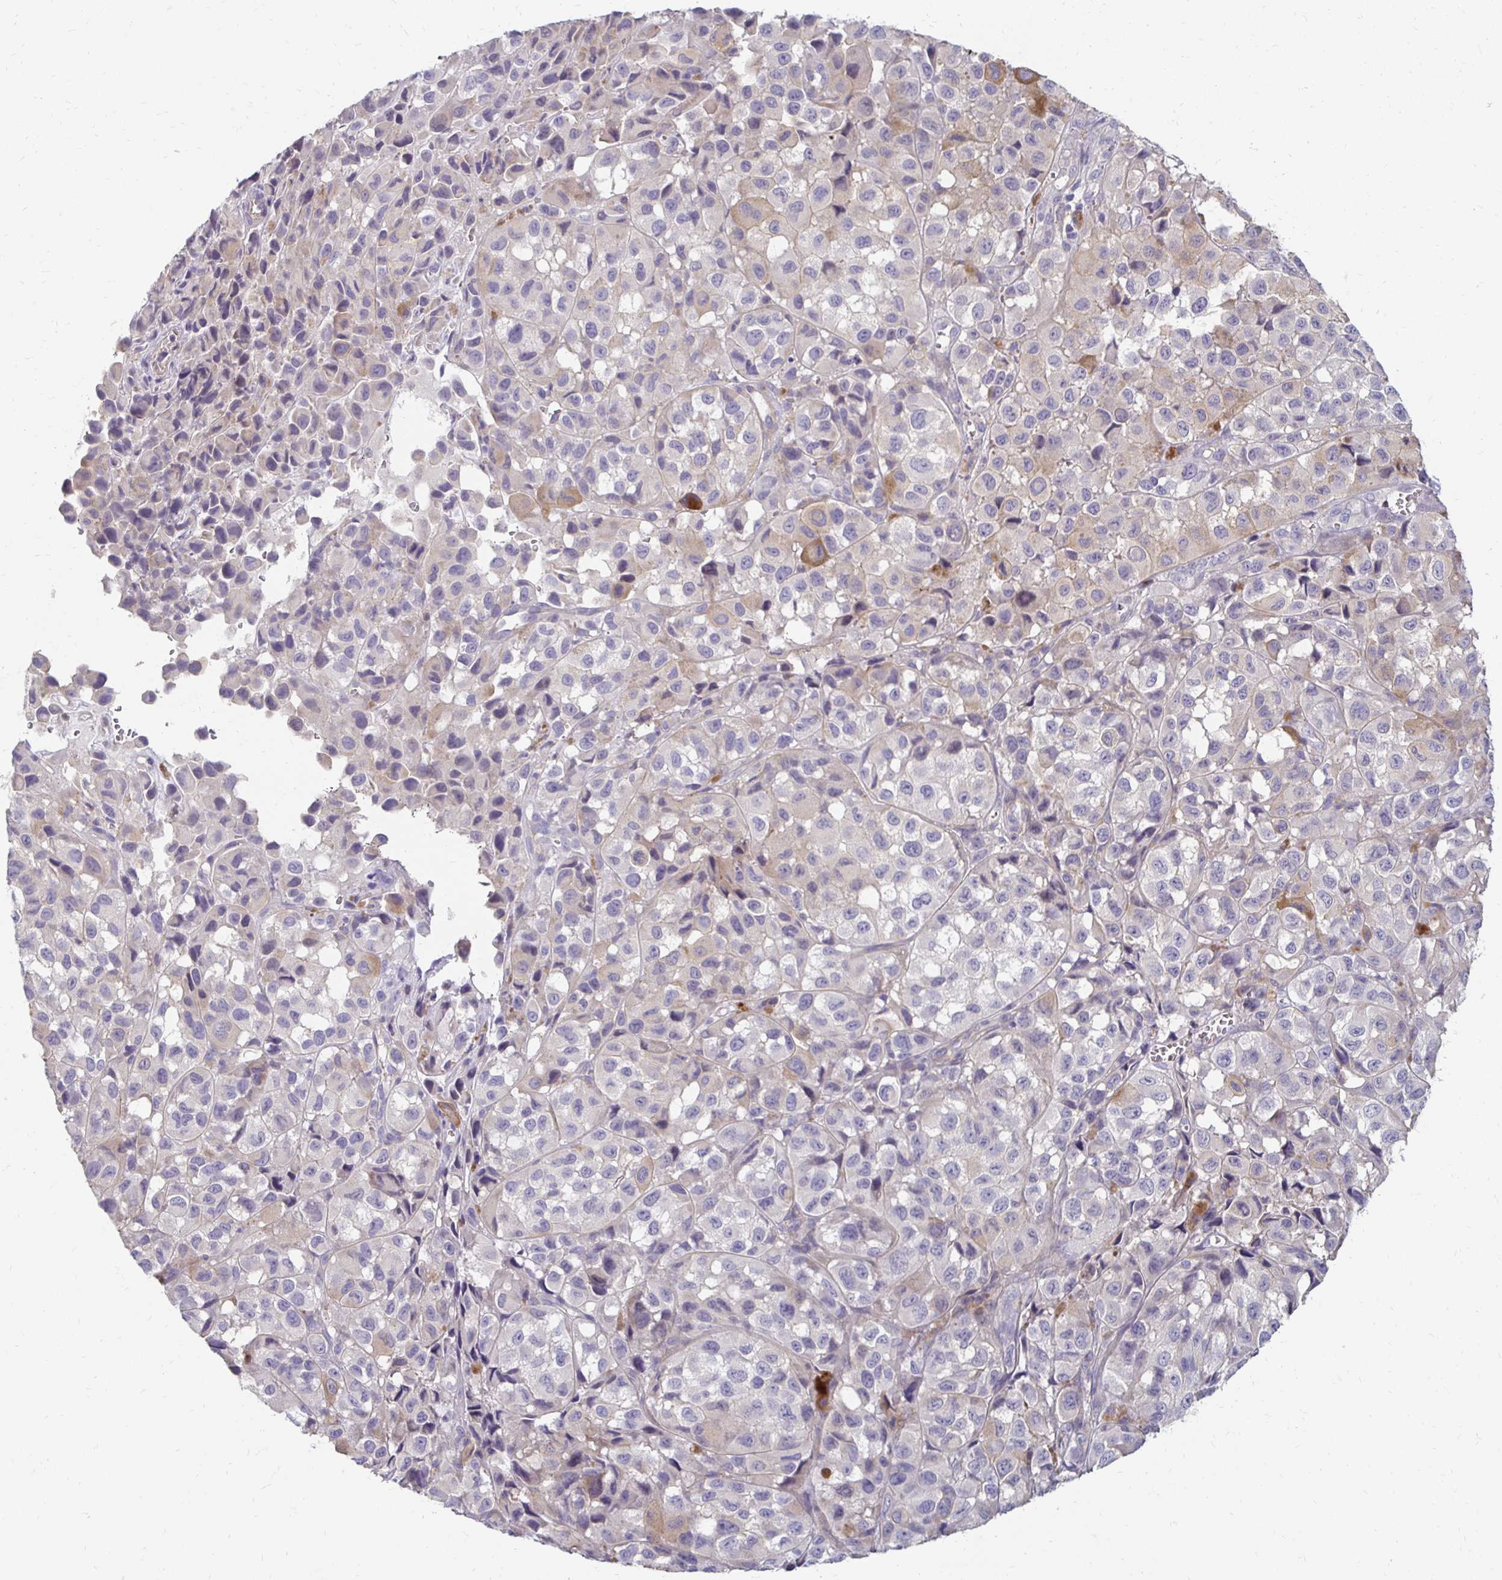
{"staining": {"intensity": "negative", "quantity": "none", "location": "none"}, "tissue": "melanoma", "cell_type": "Tumor cells", "image_type": "cancer", "snomed": [{"axis": "morphology", "description": "Malignant melanoma, NOS"}, {"axis": "topography", "description": "Skin"}], "caption": "IHC micrograph of human malignant melanoma stained for a protein (brown), which demonstrates no expression in tumor cells. (DAB (3,3'-diaminobenzidine) IHC visualized using brightfield microscopy, high magnification).", "gene": "AKAP6", "patient": {"sex": "male", "age": 93}}